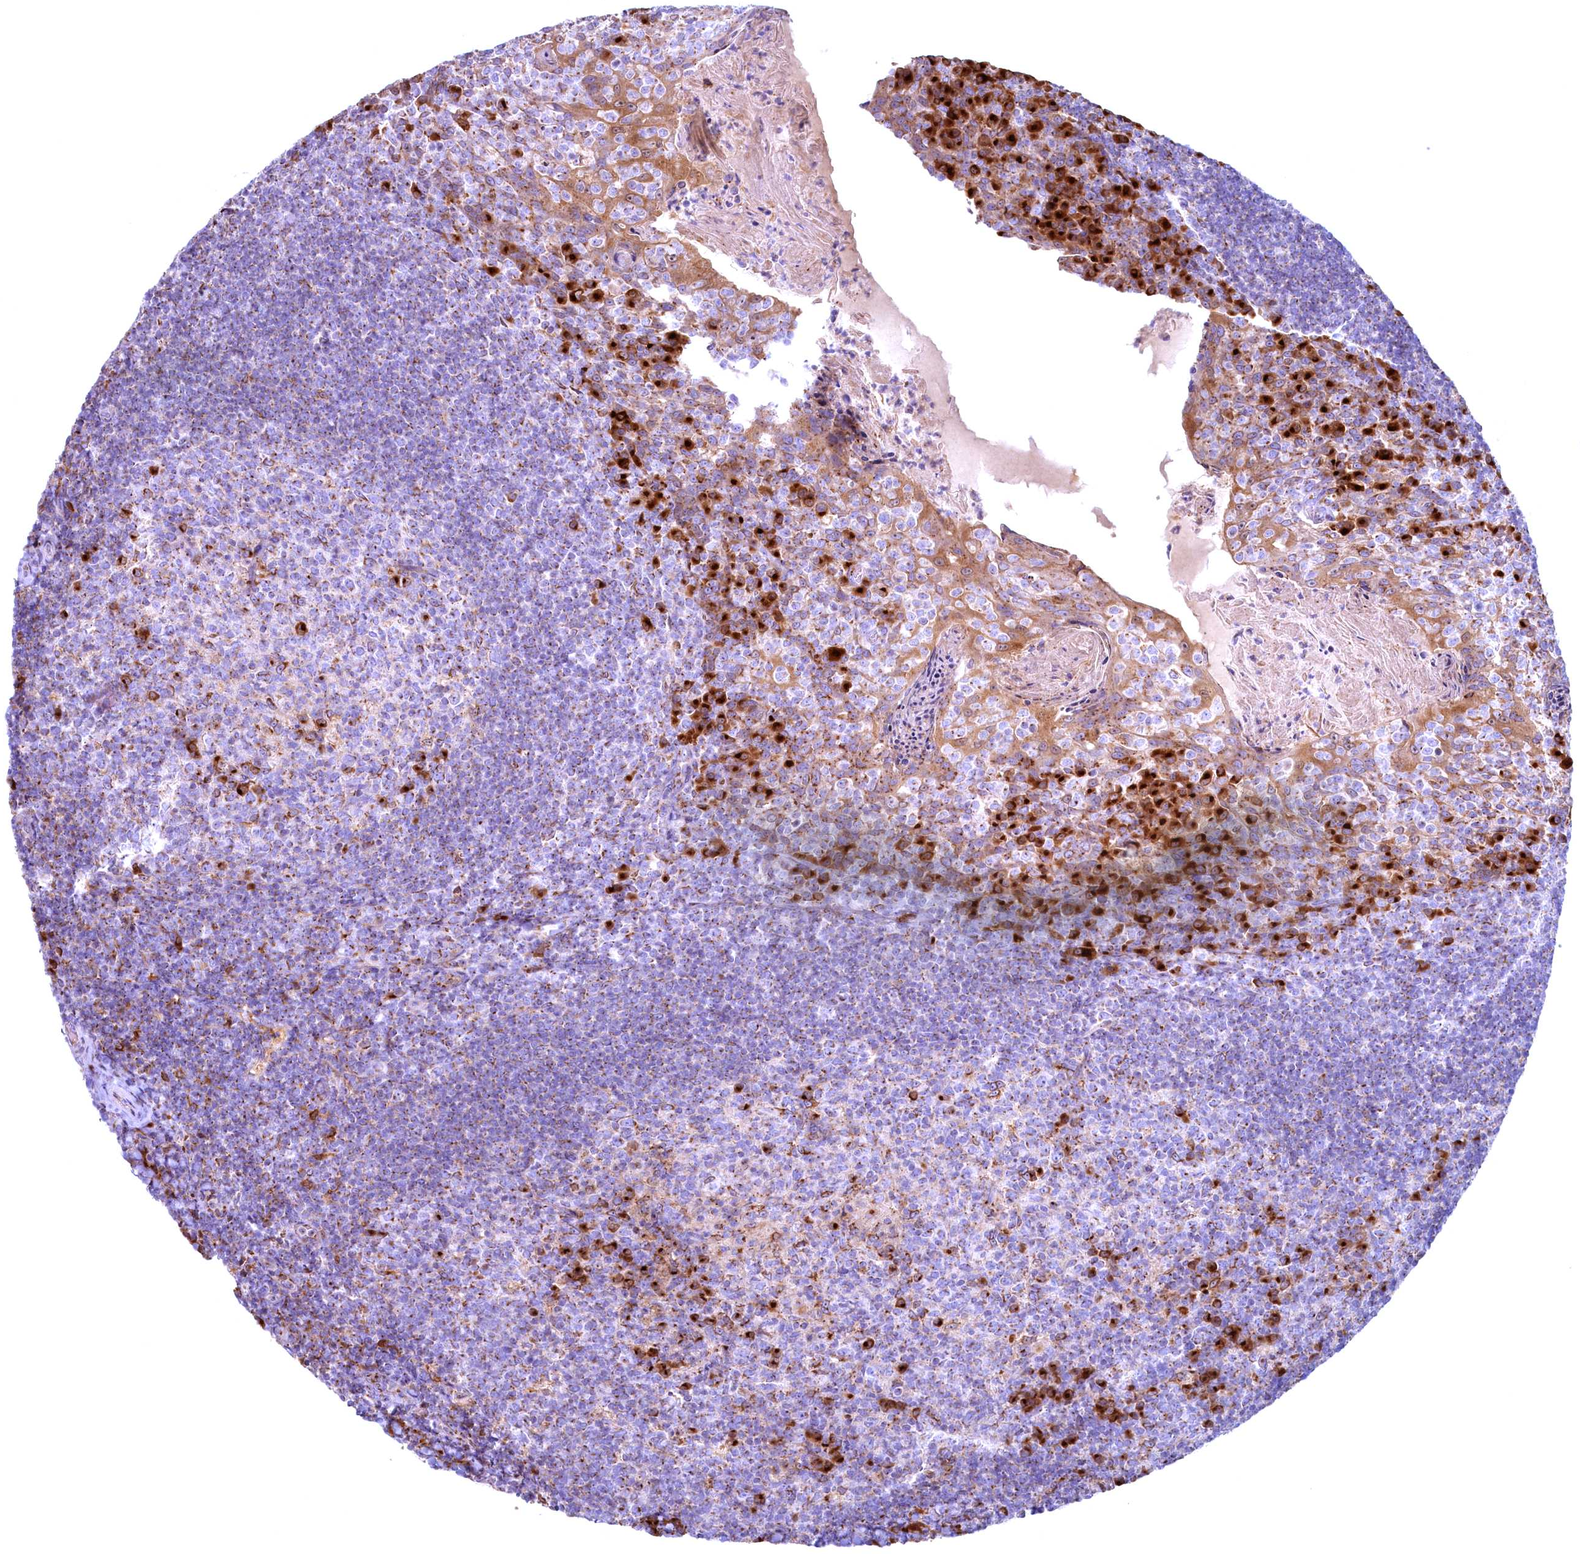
{"staining": {"intensity": "strong", "quantity": "<25%", "location": "cytoplasmic/membranous"}, "tissue": "tonsil", "cell_type": "Germinal center cells", "image_type": "normal", "snomed": [{"axis": "morphology", "description": "Normal tissue, NOS"}, {"axis": "topography", "description": "Tonsil"}], "caption": "Normal tonsil displays strong cytoplasmic/membranous expression in approximately <25% of germinal center cells, visualized by immunohistochemistry.", "gene": "BLVRB", "patient": {"sex": "female", "age": 10}}